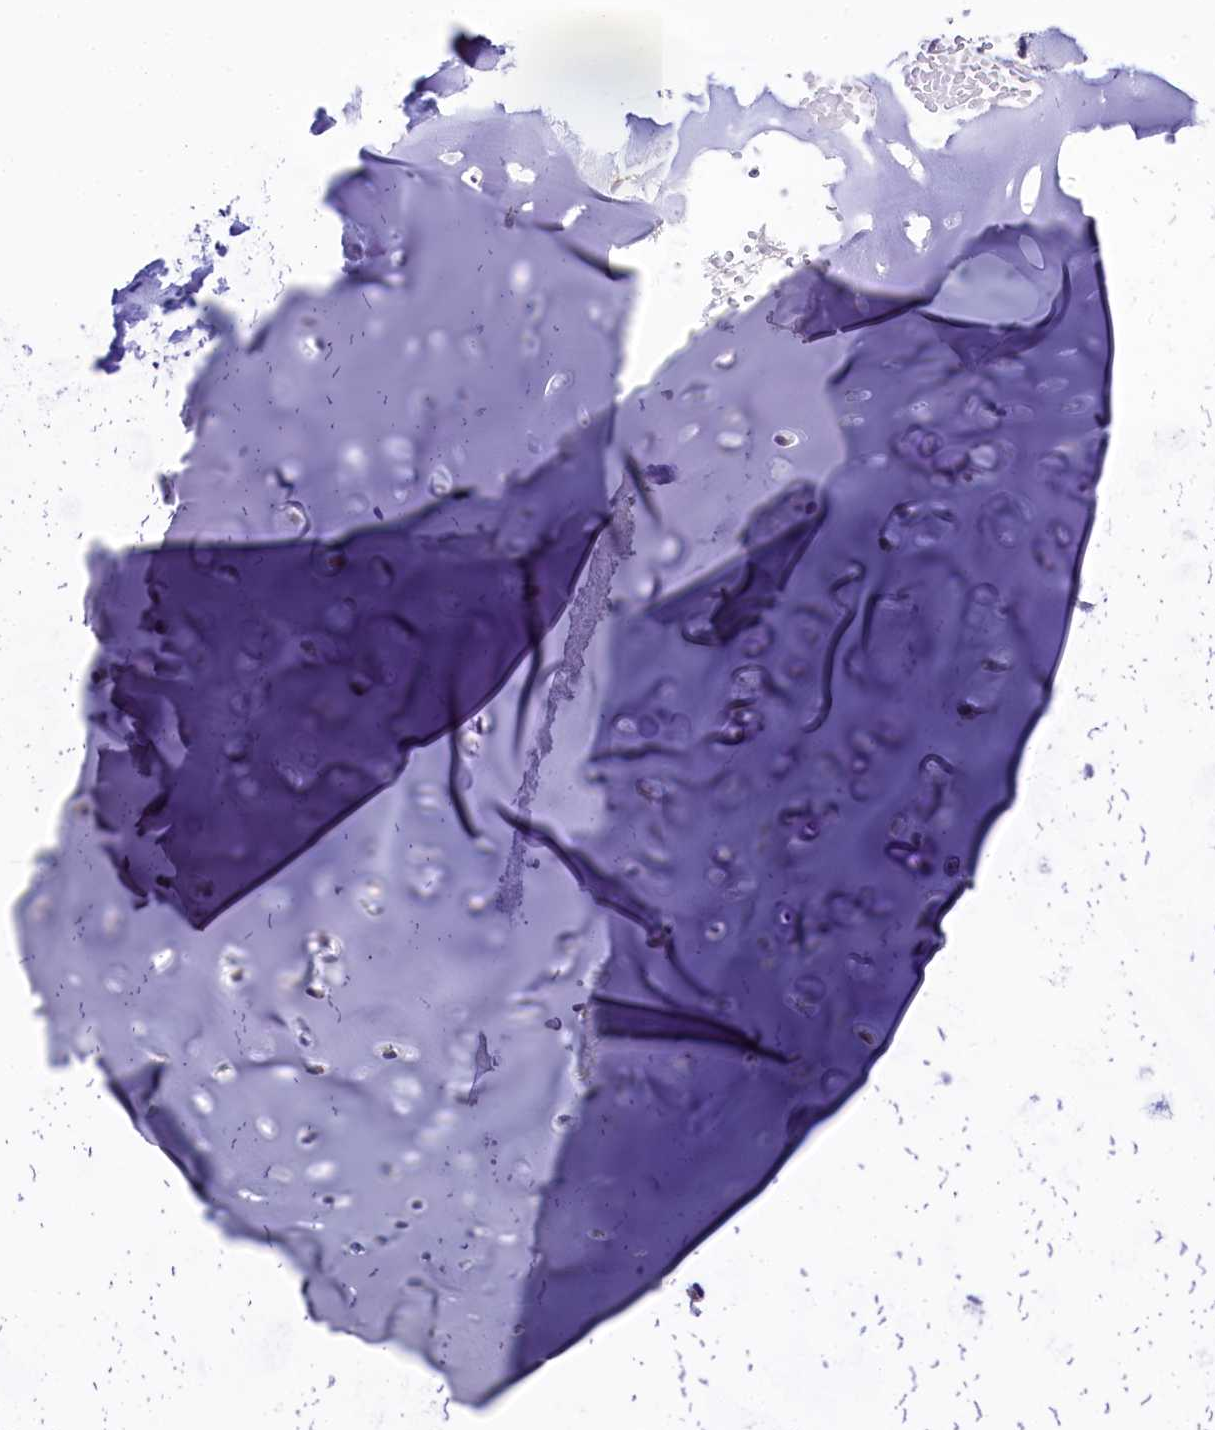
{"staining": {"intensity": "negative", "quantity": "none", "location": "none"}, "tissue": "adipose tissue", "cell_type": "Adipocytes", "image_type": "normal", "snomed": [{"axis": "morphology", "description": "Normal tissue, NOS"}, {"axis": "morphology", "description": "Basal cell carcinoma"}, {"axis": "topography", "description": "Cartilage tissue"}, {"axis": "topography", "description": "Nasopharynx"}, {"axis": "topography", "description": "Oral tissue"}], "caption": "DAB immunohistochemical staining of normal human adipose tissue exhibits no significant staining in adipocytes. Brightfield microscopy of immunohistochemistry stained with DAB (3,3'-diaminobenzidine) (brown) and hematoxylin (blue), captured at high magnification.", "gene": "SH3TC2", "patient": {"sex": "female", "age": 77}}